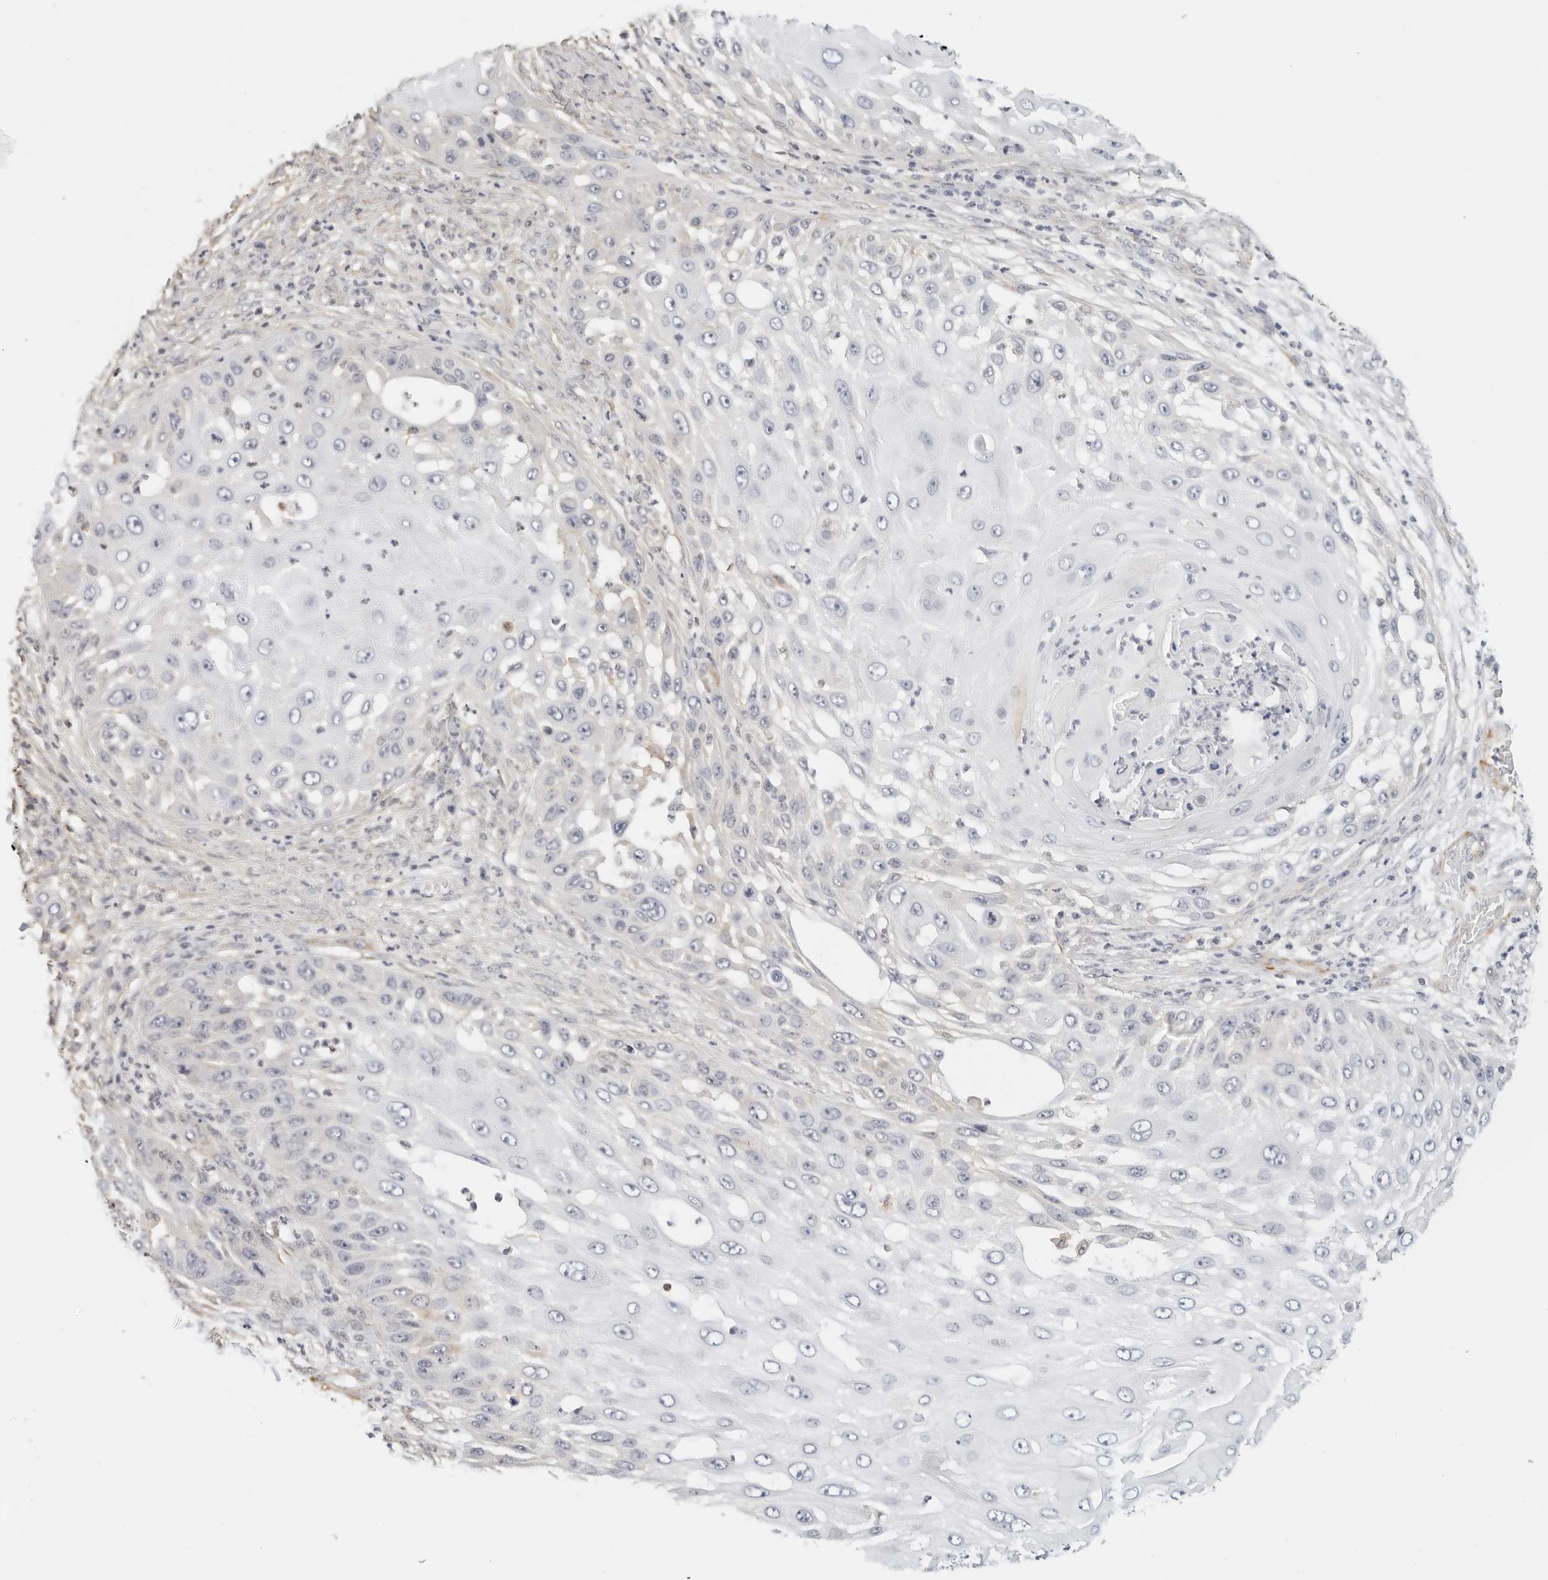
{"staining": {"intensity": "negative", "quantity": "none", "location": "none"}, "tissue": "skin cancer", "cell_type": "Tumor cells", "image_type": "cancer", "snomed": [{"axis": "morphology", "description": "Squamous cell carcinoma, NOS"}, {"axis": "topography", "description": "Skin"}], "caption": "This is an IHC photomicrograph of human squamous cell carcinoma (skin). There is no staining in tumor cells.", "gene": "PCDH19", "patient": {"sex": "female", "age": 44}}